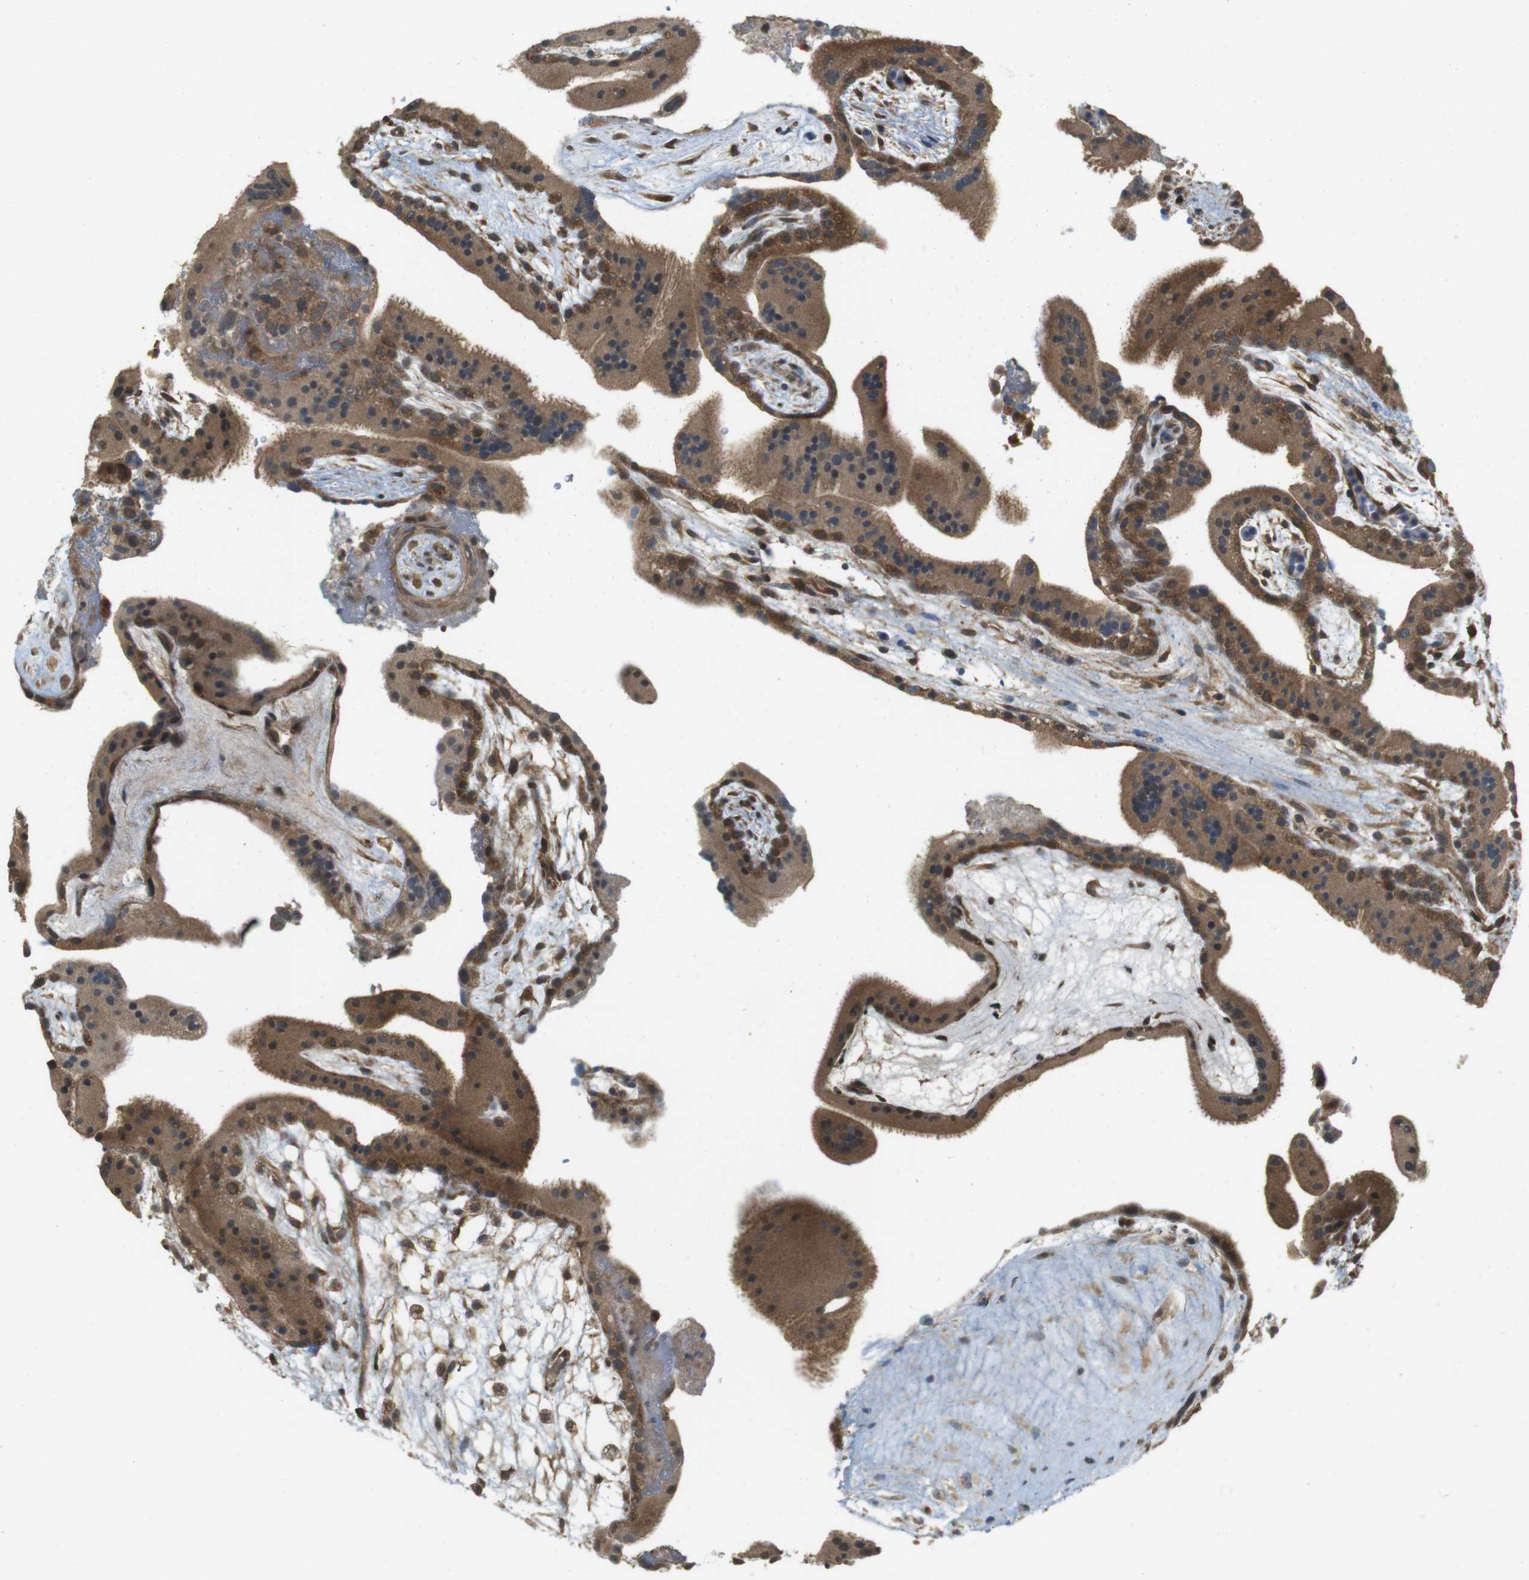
{"staining": {"intensity": "moderate", "quantity": ">75%", "location": "cytoplasmic/membranous"}, "tissue": "placenta", "cell_type": "Trophoblastic cells", "image_type": "normal", "snomed": [{"axis": "morphology", "description": "Normal tissue, NOS"}, {"axis": "topography", "description": "Placenta"}], "caption": "Protein staining demonstrates moderate cytoplasmic/membranous positivity in approximately >75% of trophoblastic cells in benign placenta. The staining is performed using DAB brown chromogen to label protein expression. The nuclei are counter-stained blue using hematoxylin.", "gene": "RNF130", "patient": {"sex": "female", "age": 19}}